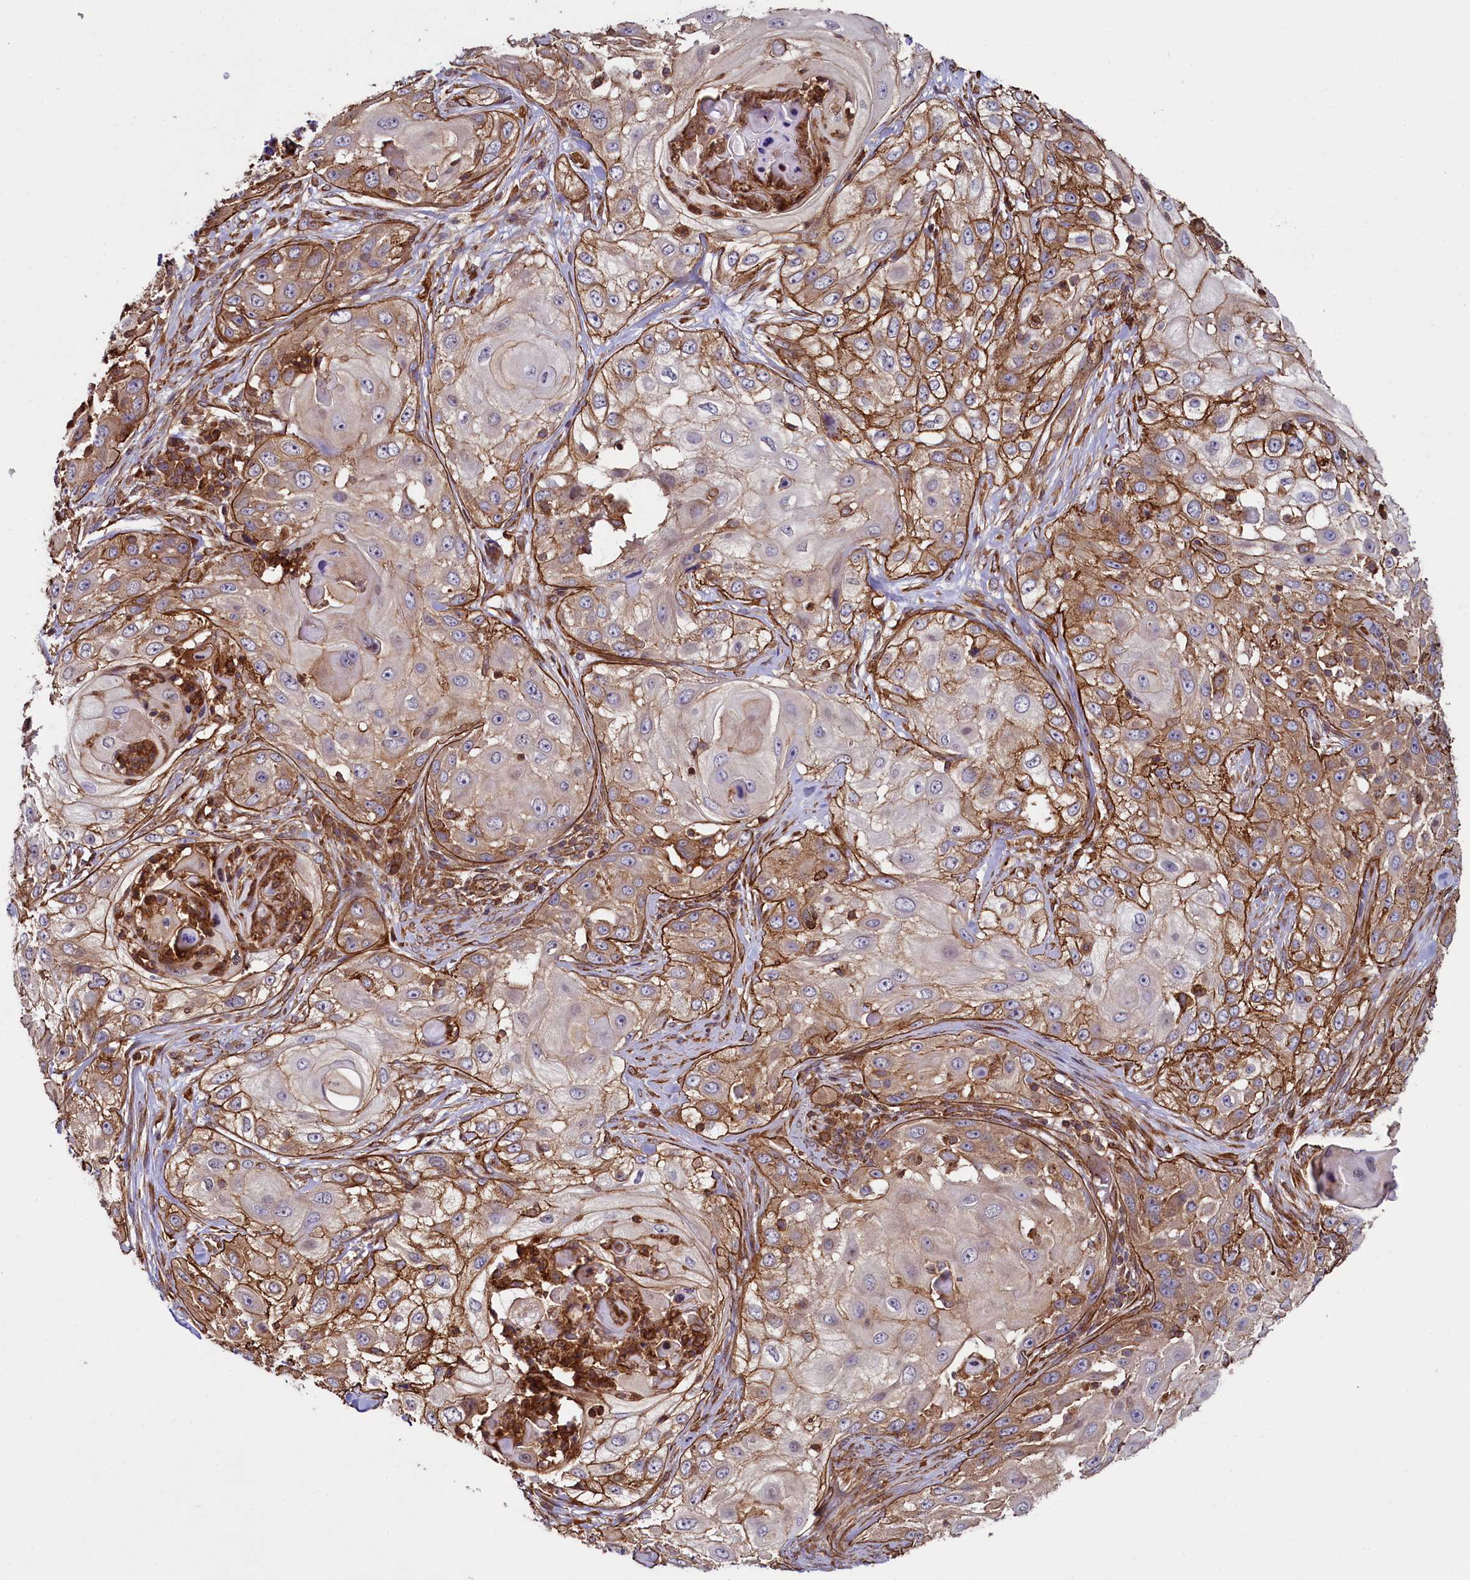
{"staining": {"intensity": "strong", "quantity": "25%-75%", "location": "cytoplasmic/membranous"}, "tissue": "skin cancer", "cell_type": "Tumor cells", "image_type": "cancer", "snomed": [{"axis": "morphology", "description": "Squamous cell carcinoma, NOS"}, {"axis": "topography", "description": "Skin"}], "caption": "Skin cancer (squamous cell carcinoma) was stained to show a protein in brown. There is high levels of strong cytoplasmic/membranous expression in about 25%-75% of tumor cells. The protein of interest is stained brown, and the nuclei are stained in blue (DAB (3,3'-diaminobenzidine) IHC with brightfield microscopy, high magnification).", "gene": "SVIP", "patient": {"sex": "female", "age": 44}}